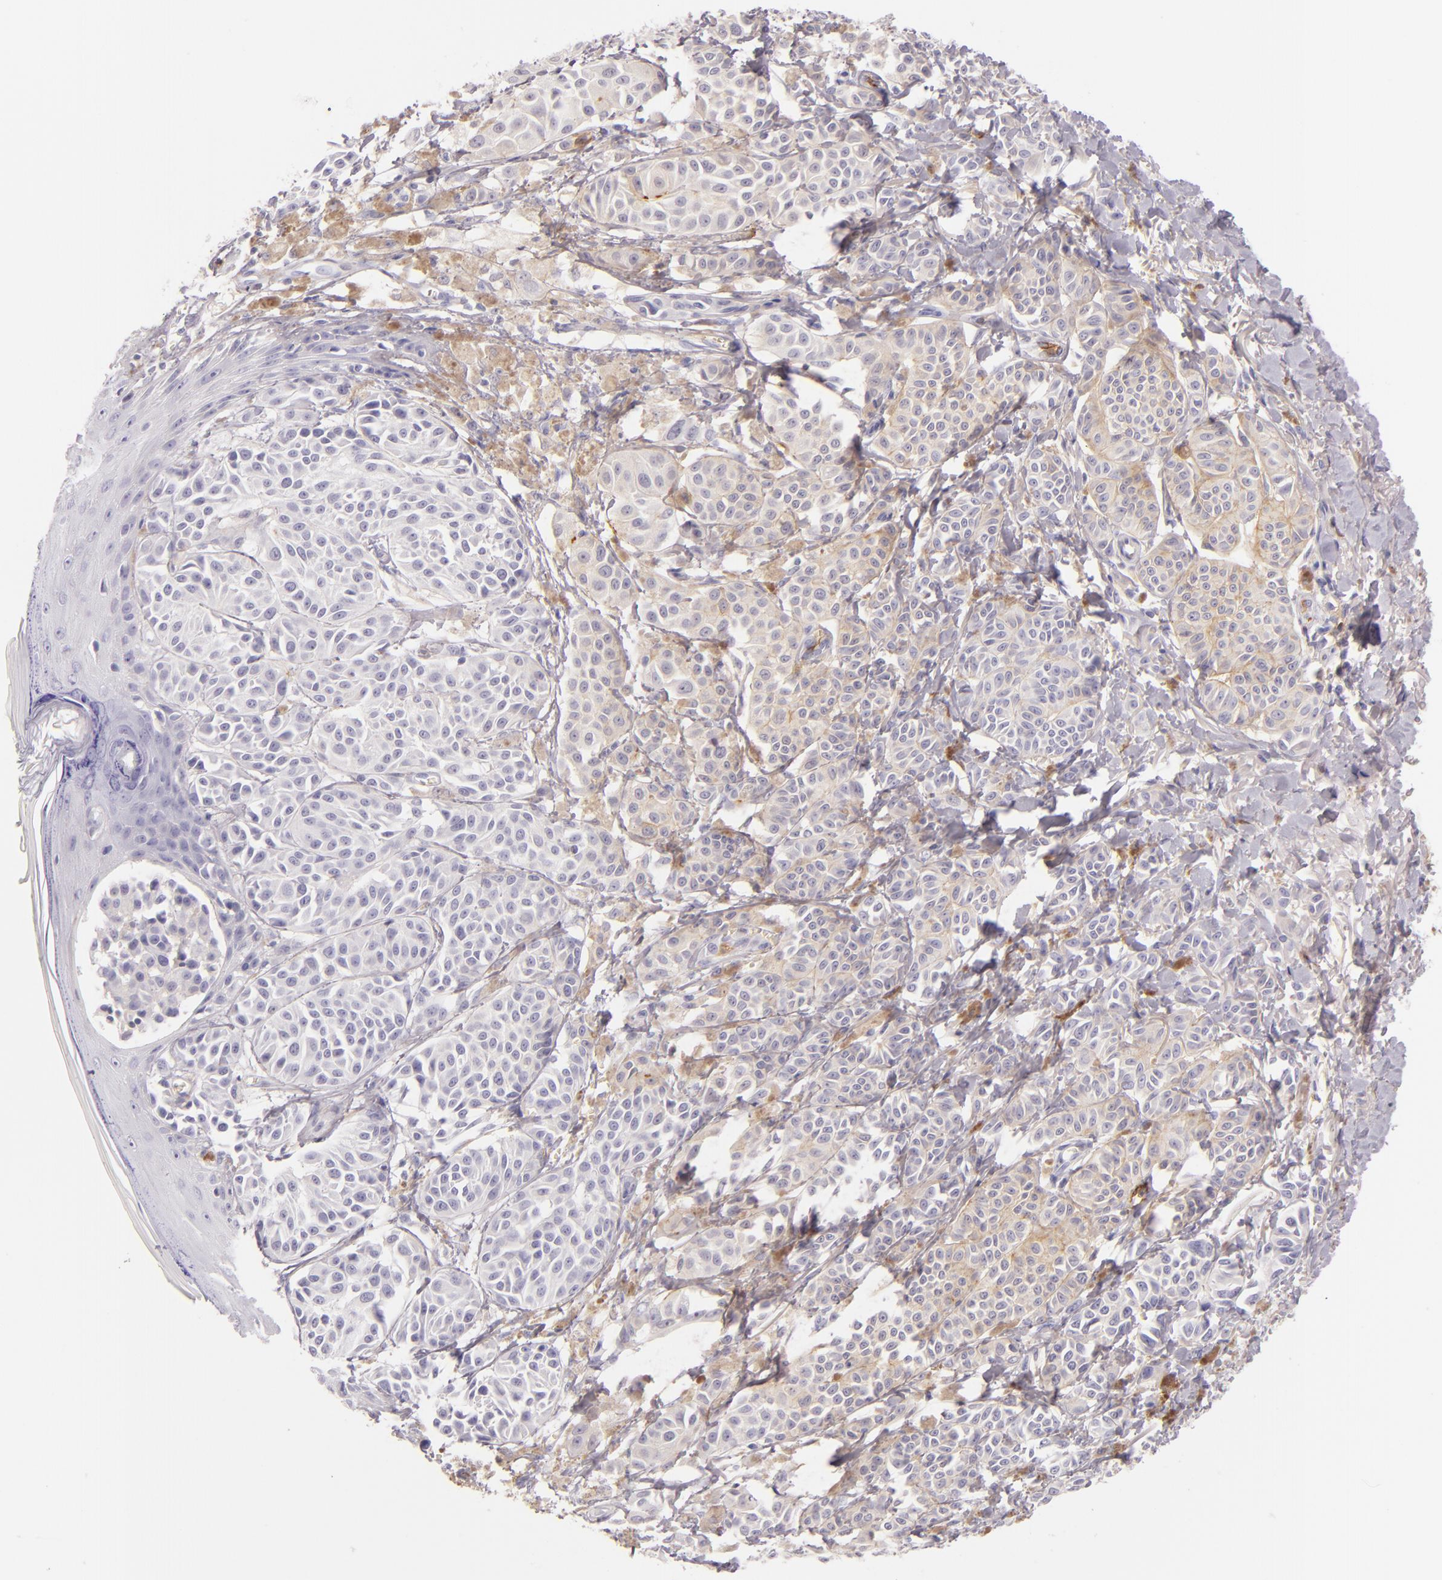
{"staining": {"intensity": "negative", "quantity": "none", "location": "none"}, "tissue": "melanoma", "cell_type": "Tumor cells", "image_type": "cancer", "snomed": [{"axis": "morphology", "description": "Malignant melanoma, NOS"}, {"axis": "topography", "description": "Skin"}], "caption": "Immunohistochemistry (IHC) image of neoplastic tissue: human melanoma stained with DAB shows no significant protein positivity in tumor cells.", "gene": "ICAM1", "patient": {"sex": "male", "age": 76}}